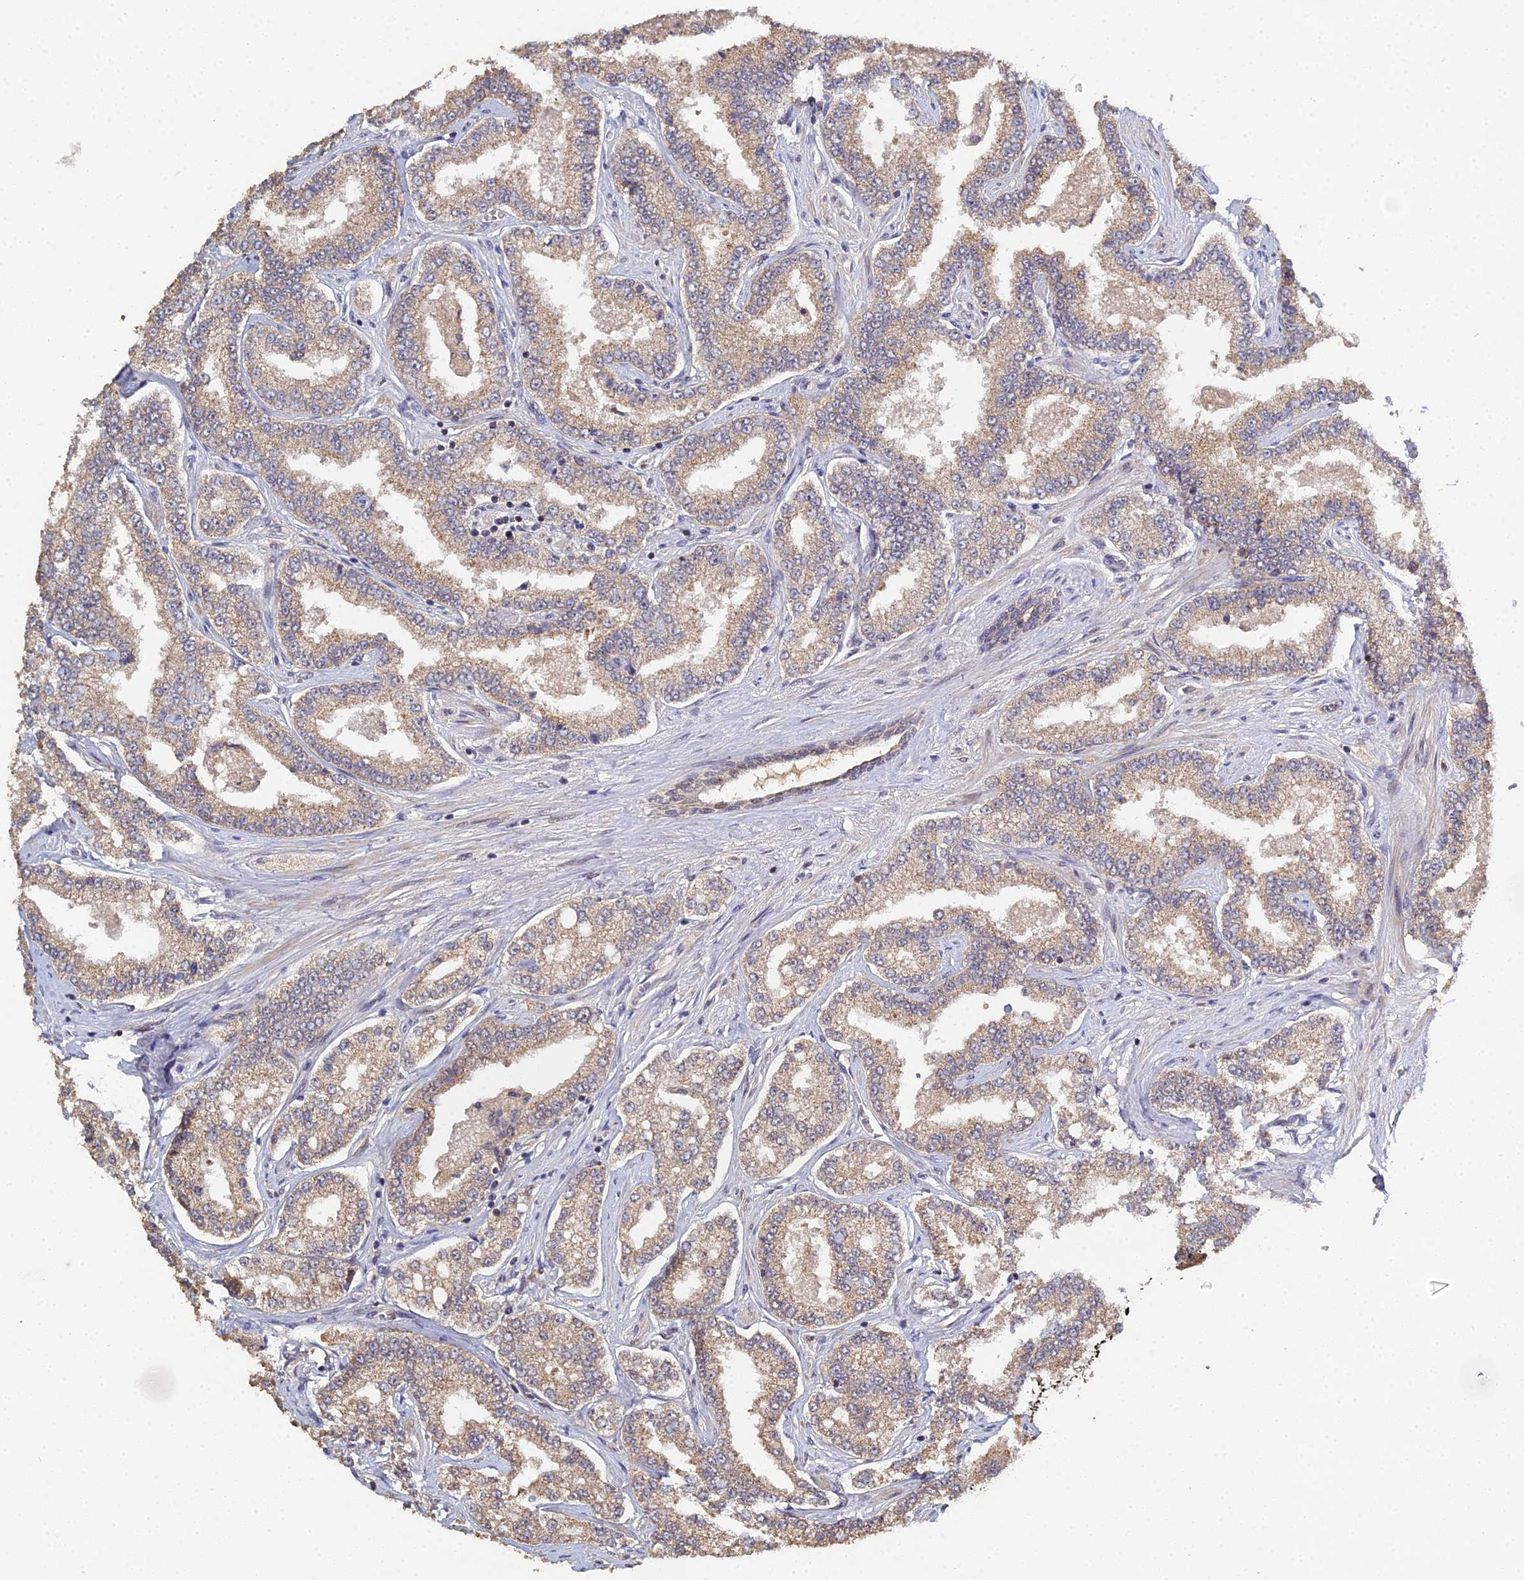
{"staining": {"intensity": "moderate", "quantity": ">75%", "location": "cytoplasmic/membranous,nuclear"}, "tissue": "prostate cancer", "cell_type": "Tumor cells", "image_type": "cancer", "snomed": [{"axis": "morphology", "description": "Normal tissue, NOS"}, {"axis": "morphology", "description": "Adenocarcinoma, High grade"}, {"axis": "topography", "description": "Prostate"}], "caption": "Prostate cancer (adenocarcinoma (high-grade)) stained for a protein (brown) demonstrates moderate cytoplasmic/membranous and nuclear positive expression in approximately >75% of tumor cells.", "gene": "ERCC5", "patient": {"sex": "male", "age": 83}}